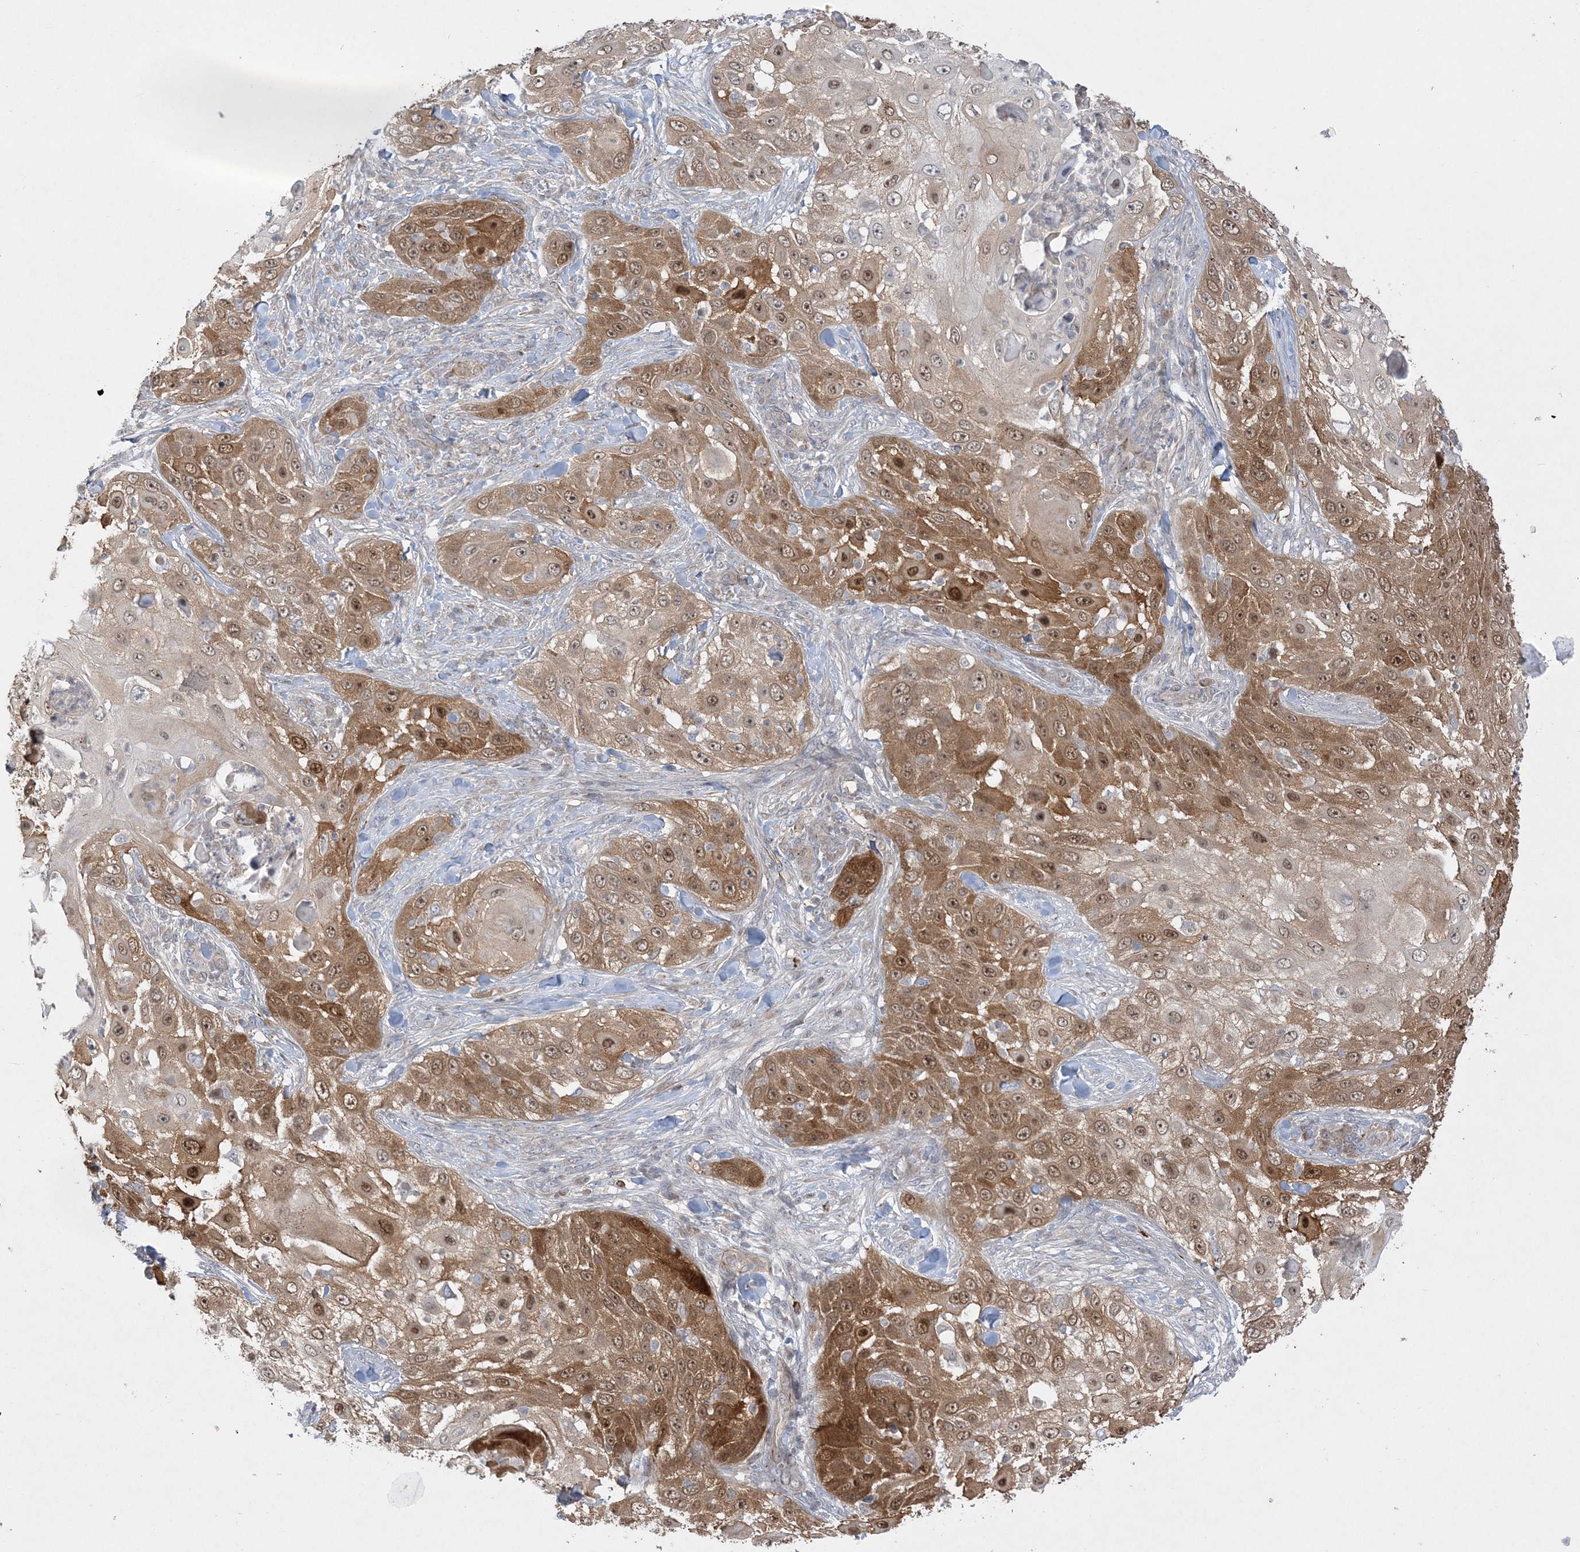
{"staining": {"intensity": "moderate", "quantity": ">75%", "location": "cytoplasmic/membranous,nuclear"}, "tissue": "skin cancer", "cell_type": "Tumor cells", "image_type": "cancer", "snomed": [{"axis": "morphology", "description": "Squamous cell carcinoma, NOS"}, {"axis": "topography", "description": "Skin"}], "caption": "Brown immunohistochemical staining in human skin cancer reveals moderate cytoplasmic/membranous and nuclear staining in approximately >75% of tumor cells. The protein of interest is shown in brown color, while the nuclei are stained blue.", "gene": "INPP1", "patient": {"sex": "female", "age": 44}}